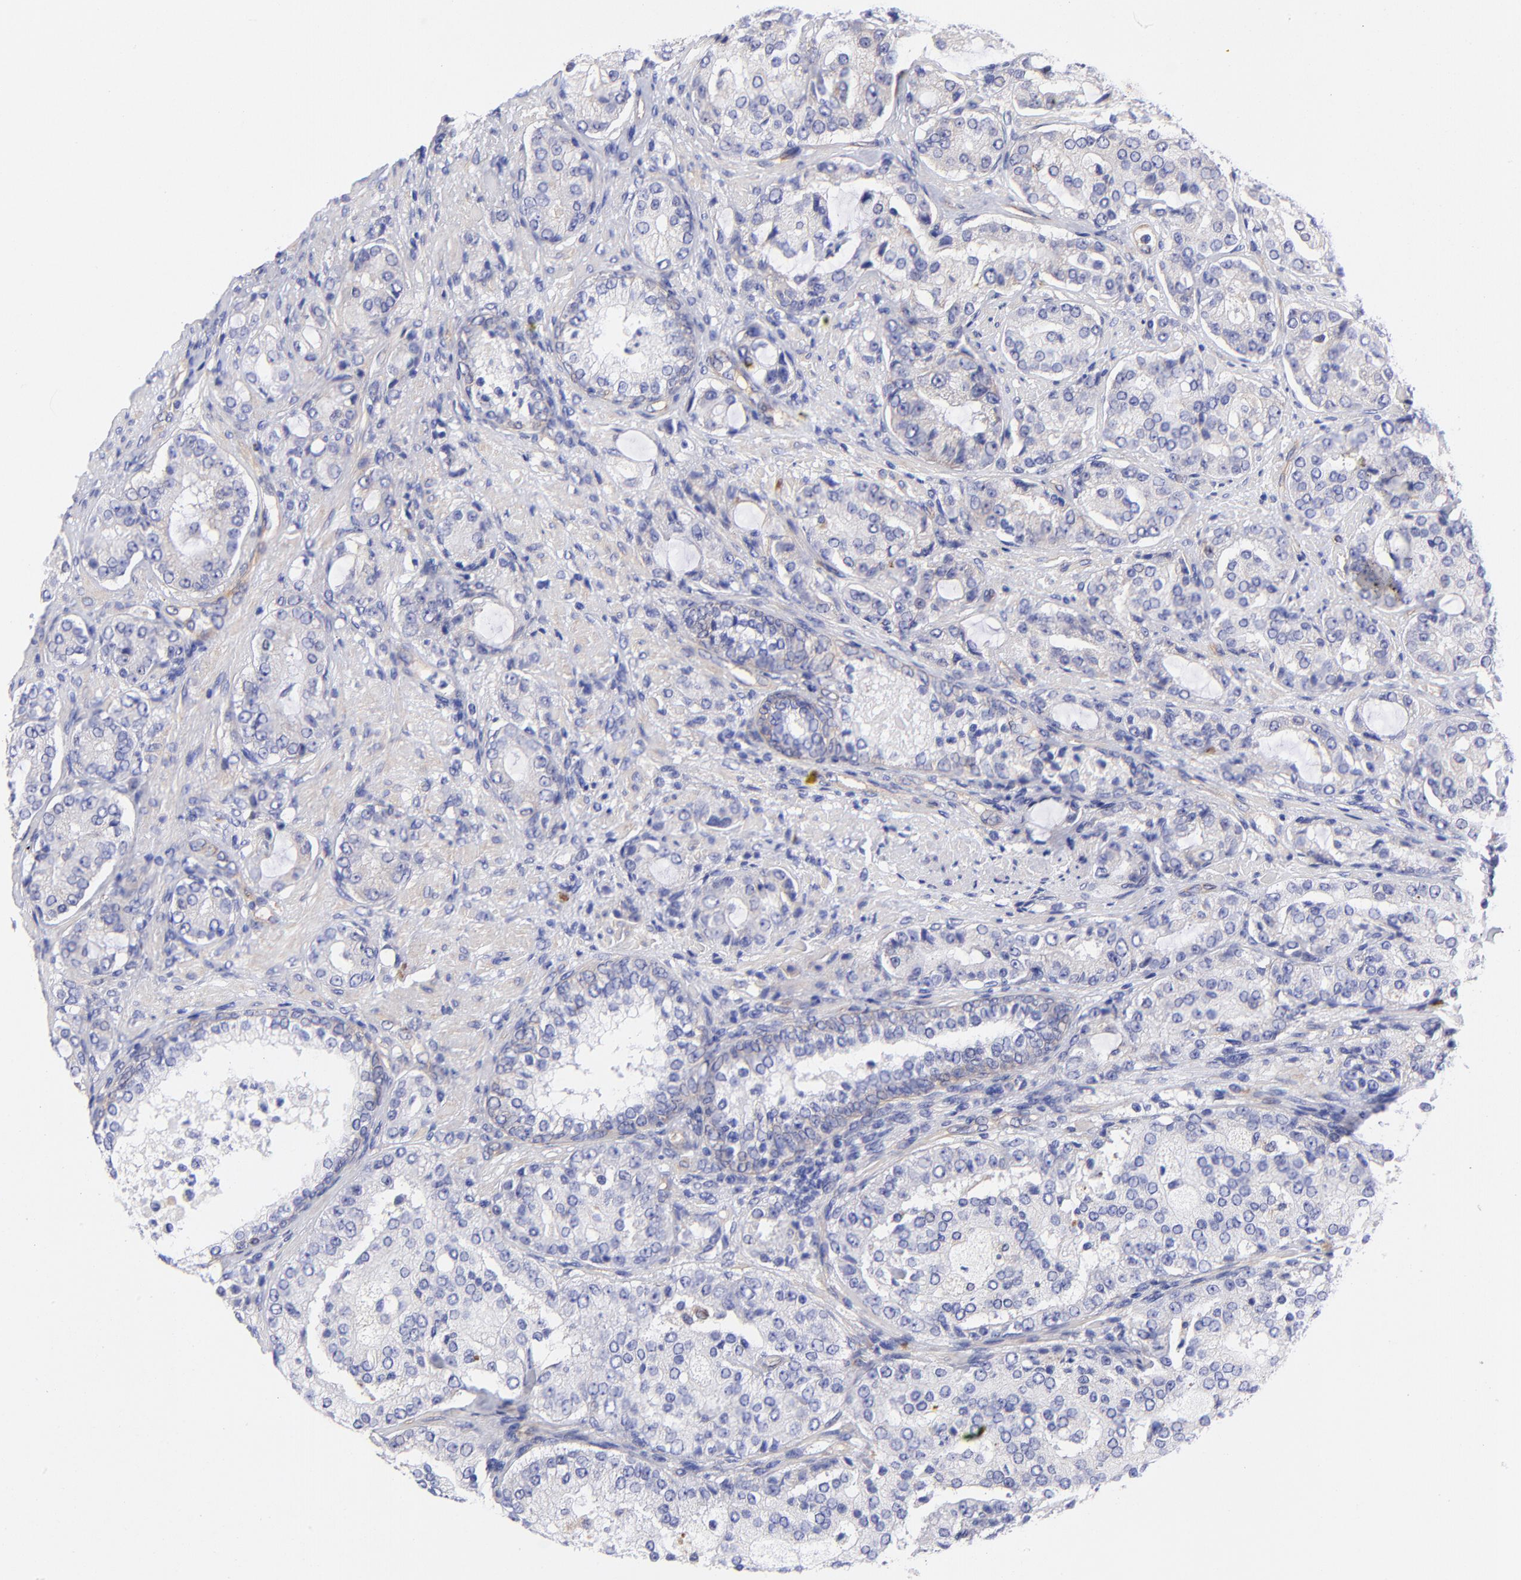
{"staining": {"intensity": "weak", "quantity": "<25%", "location": "cytoplasmic/membranous"}, "tissue": "prostate cancer", "cell_type": "Tumor cells", "image_type": "cancer", "snomed": [{"axis": "morphology", "description": "Adenocarcinoma, High grade"}, {"axis": "topography", "description": "Prostate"}], "caption": "There is no significant staining in tumor cells of adenocarcinoma (high-grade) (prostate).", "gene": "PPFIBP1", "patient": {"sex": "male", "age": 72}}